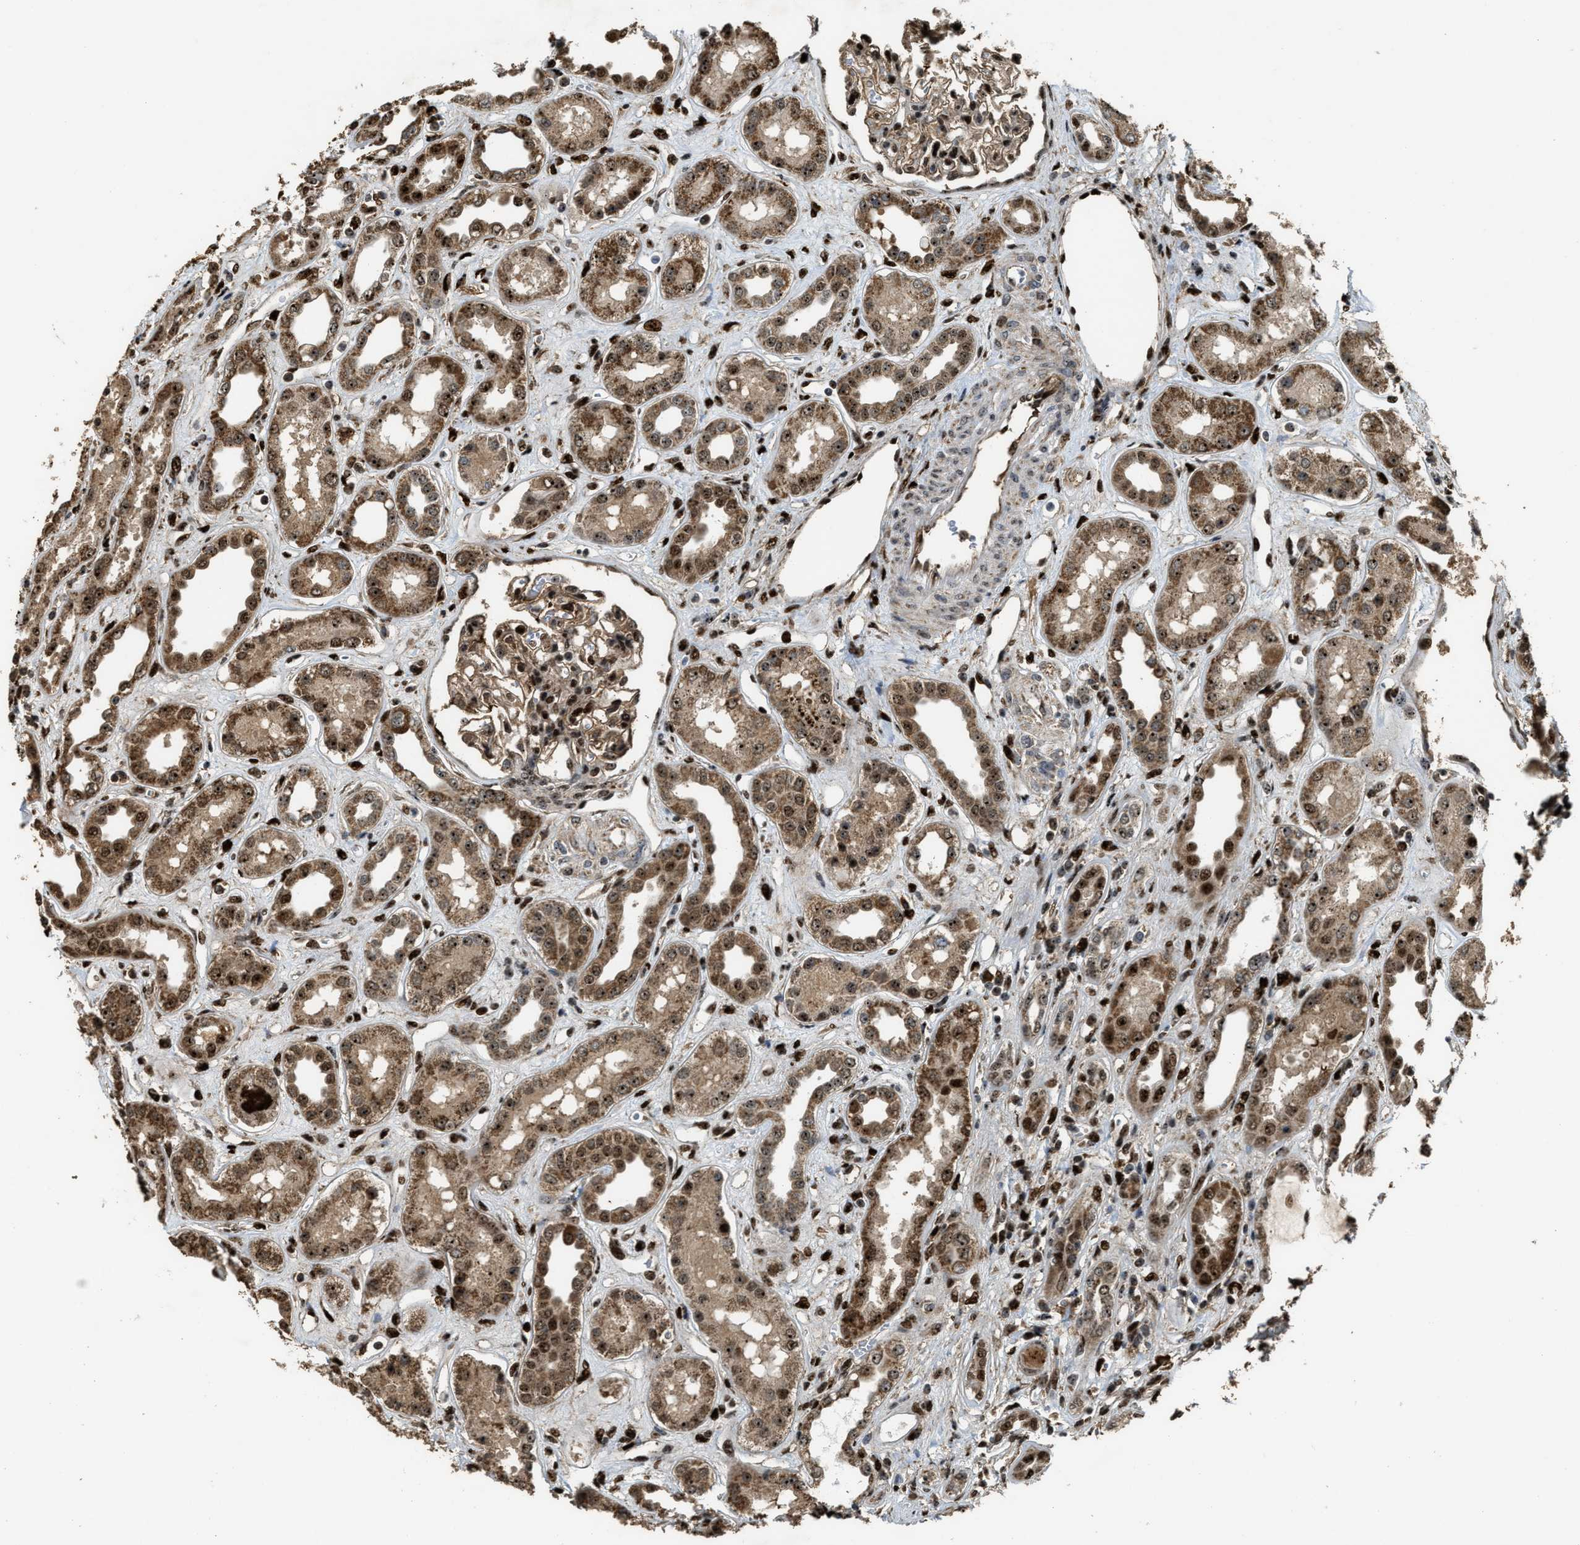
{"staining": {"intensity": "strong", "quantity": "25%-75%", "location": "cytoplasmic/membranous,nuclear"}, "tissue": "kidney", "cell_type": "Cells in glomeruli", "image_type": "normal", "snomed": [{"axis": "morphology", "description": "Normal tissue, NOS"}, {"axis": "topography", "description": "Kidney"}], "caption": "The histopathology image exhibits a brown stain indicating the presence of a protein in the cytoplasmic/membranous,nuclear of cells in glomeruli in kidney.", "gene": "ZNF687", "patient": {"sex": "male", "age": 59}}